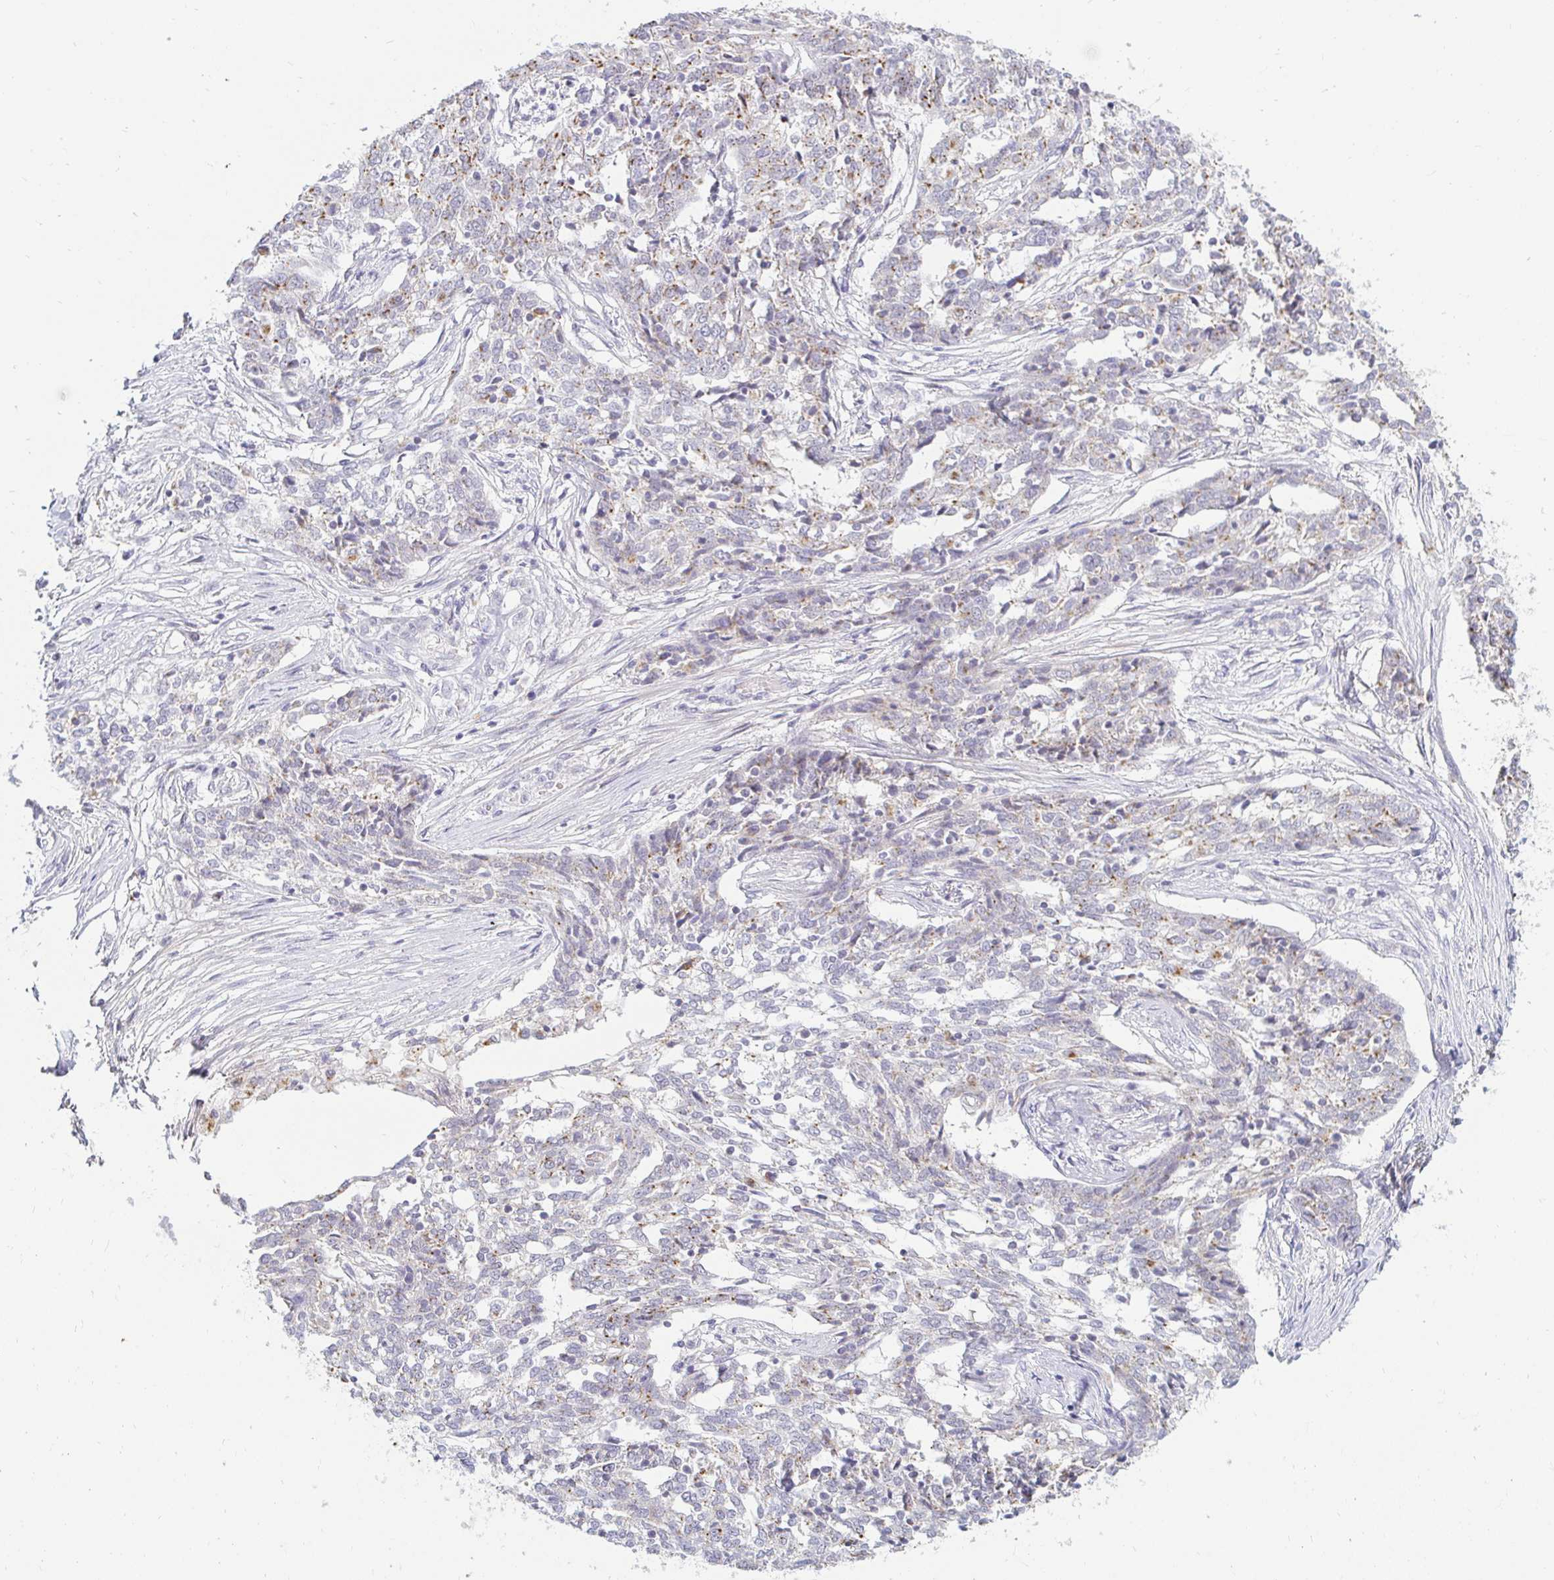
{"staining": {"intensity": "moderate", "quantity": "25%-75%", "location": "cytoplasmic/membranous"}, "tissue": "ovarian cancer", "cell_type": "Tumor cells", "image_type": "cancer", "snomed": [{"axis": "morphology", "description": "Cystadenocarcinoma, serous, NOS"}, {"axis": "topography", "description": "Ovary"}], "caption": "Immunohistochemistry histopathology image of neoplastic tissue: ovarian cancer (serous cystadenocarcinoma) stained using immunohistochemistry demonstrates medium levels of moderate protein expression localized specifically in the cytoplasmic/membranous of tumor cells, appearing as a cytoplasmic/membranous brown color.", "gene": "OR51D1", "patient": {"sex": "female", "age": 67}}